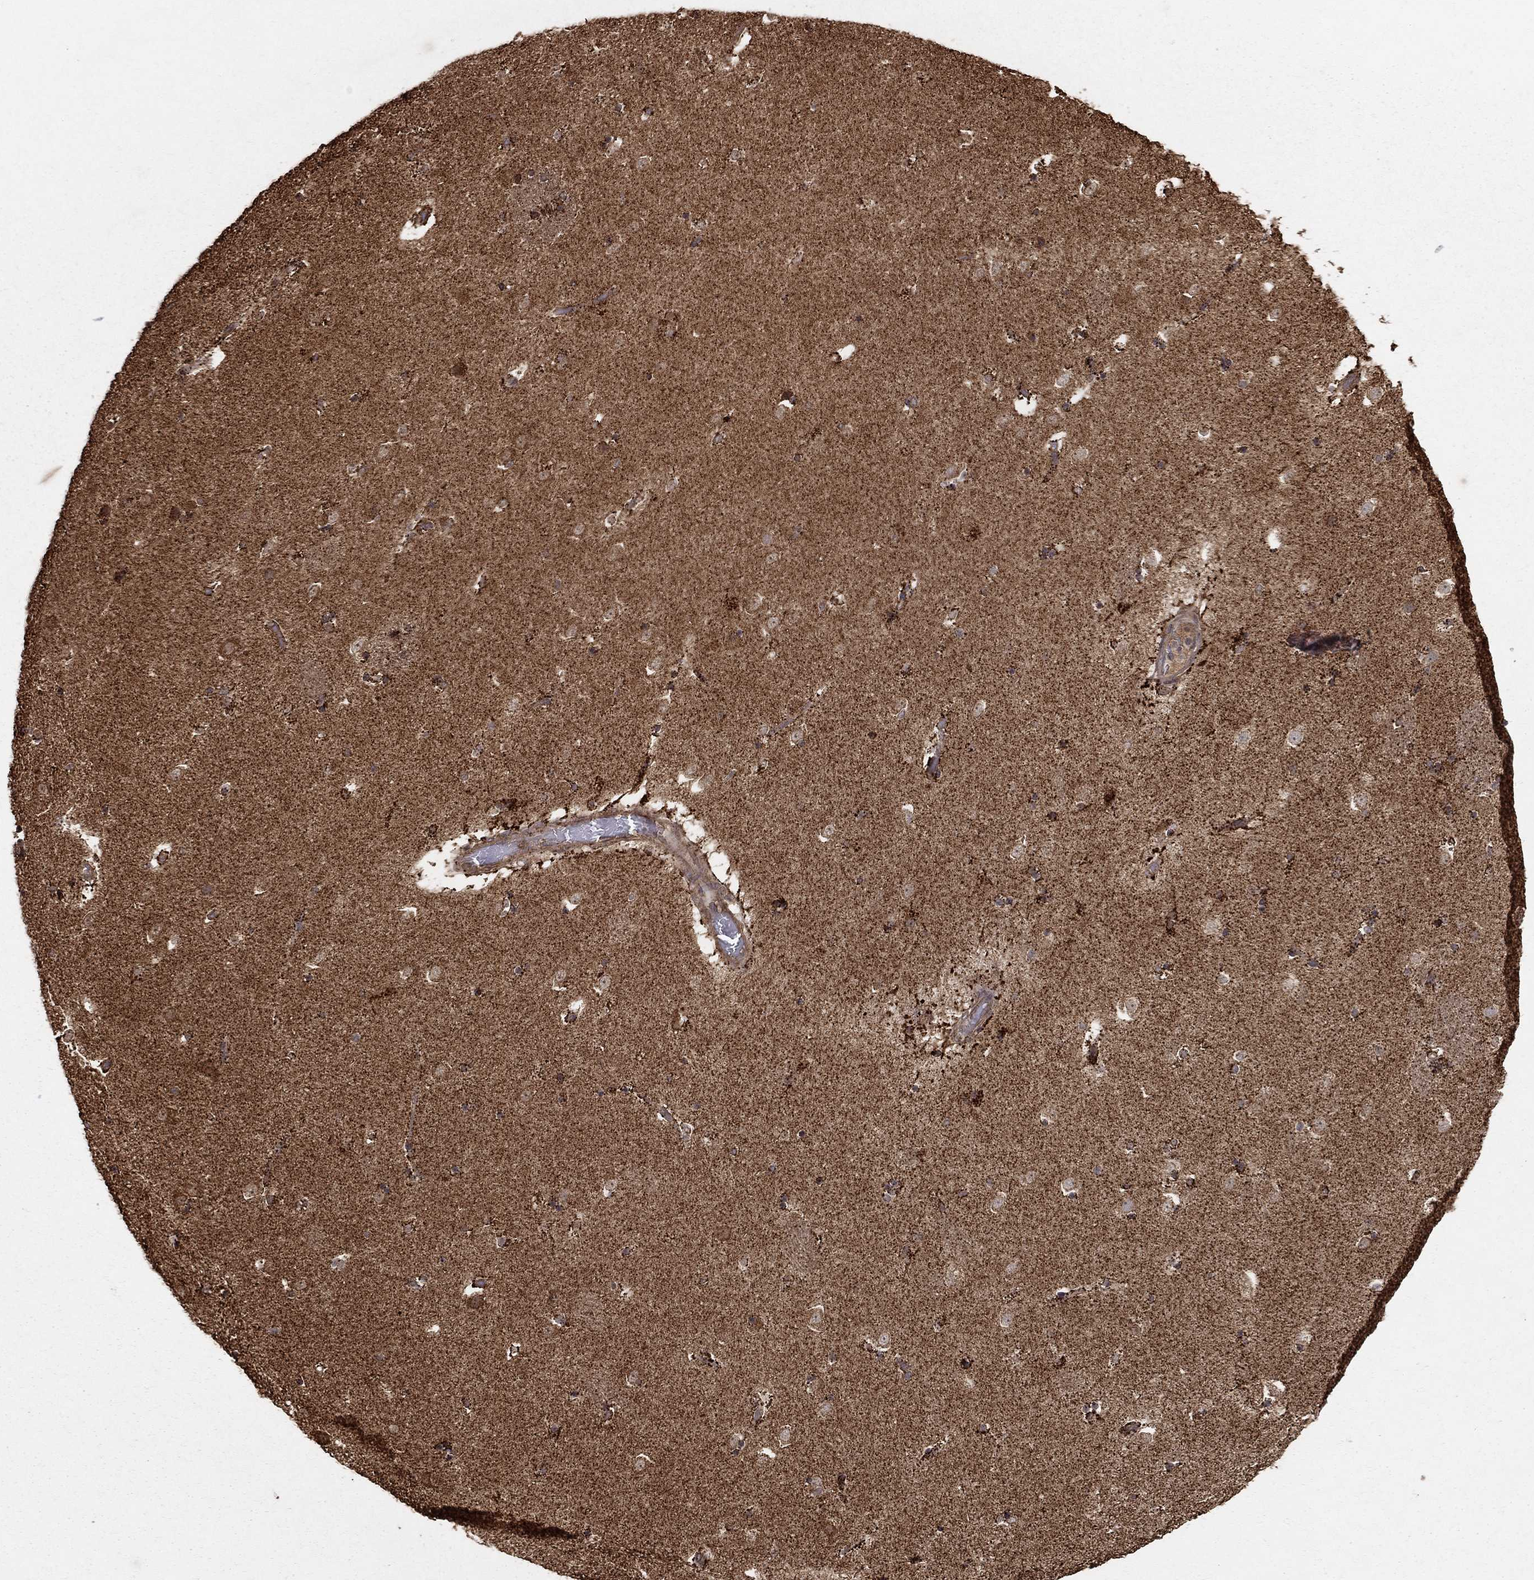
{"staining": {"intensity": "strong", "quantity": ">75%", "location": "cytoplasmic/membranous"}, "tissue": "caudate", "cell_type": "Glial cells", "image_type": "normal", "snomed": [{"axis": "morphology", "description": "Normal tissue, NOS"}, {"axis": "topography", "description": "Lateral ventricle wall"}], "caption": "An IHC histopathology image of normal tissue is shown. Protein staining in brown labels strong cytoplasmic/membranous positivity in caudate within glial cells. The staining is performed using DAB (3,3'-diaminobenzidine) brown chromogen to label protein expression. The nuclei are counter-stained blue using hematoxylin.", "gene": "GCSH", "patient": {"sex": "male", "age": 51}}